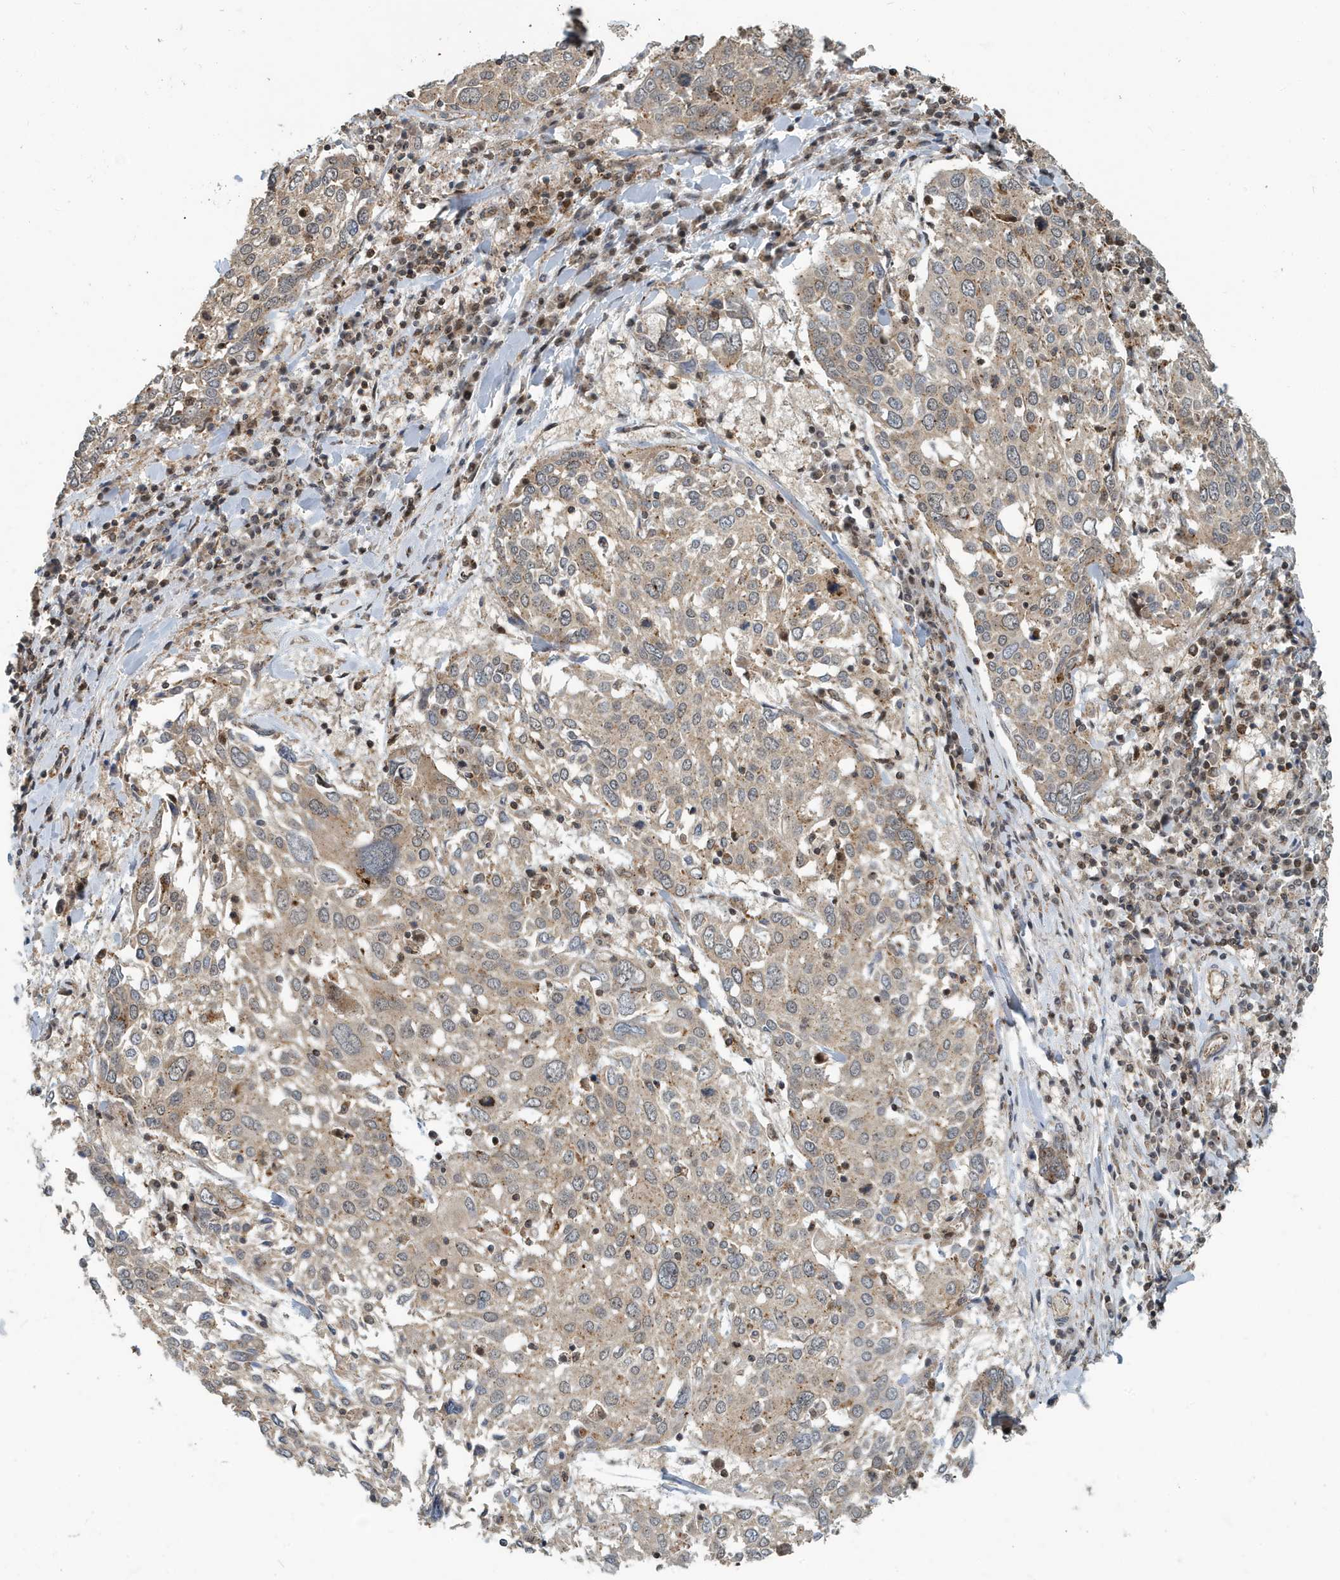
{"staining": {"intensity": "weak", "quantity": ">75%", "location": "cytoplasmic/membranous"}, "tissue": "lung cancer", "cell_type": "Tumor cells", "image_type": "cancer", "snomed": [{"axis": "morphology", "description": "Squamous cell carcinoma, NOS"}, {"axis": "topography", "description": "Lung"}], "caption": "Lung squamous cell carcinoma stained with a brown dye exhibits weak cytoplasmic/membranous positive positivity in approximately >75% of tumor cells.", "gene": "KIF15", "patient": {"sex": "male", "age": 65}}